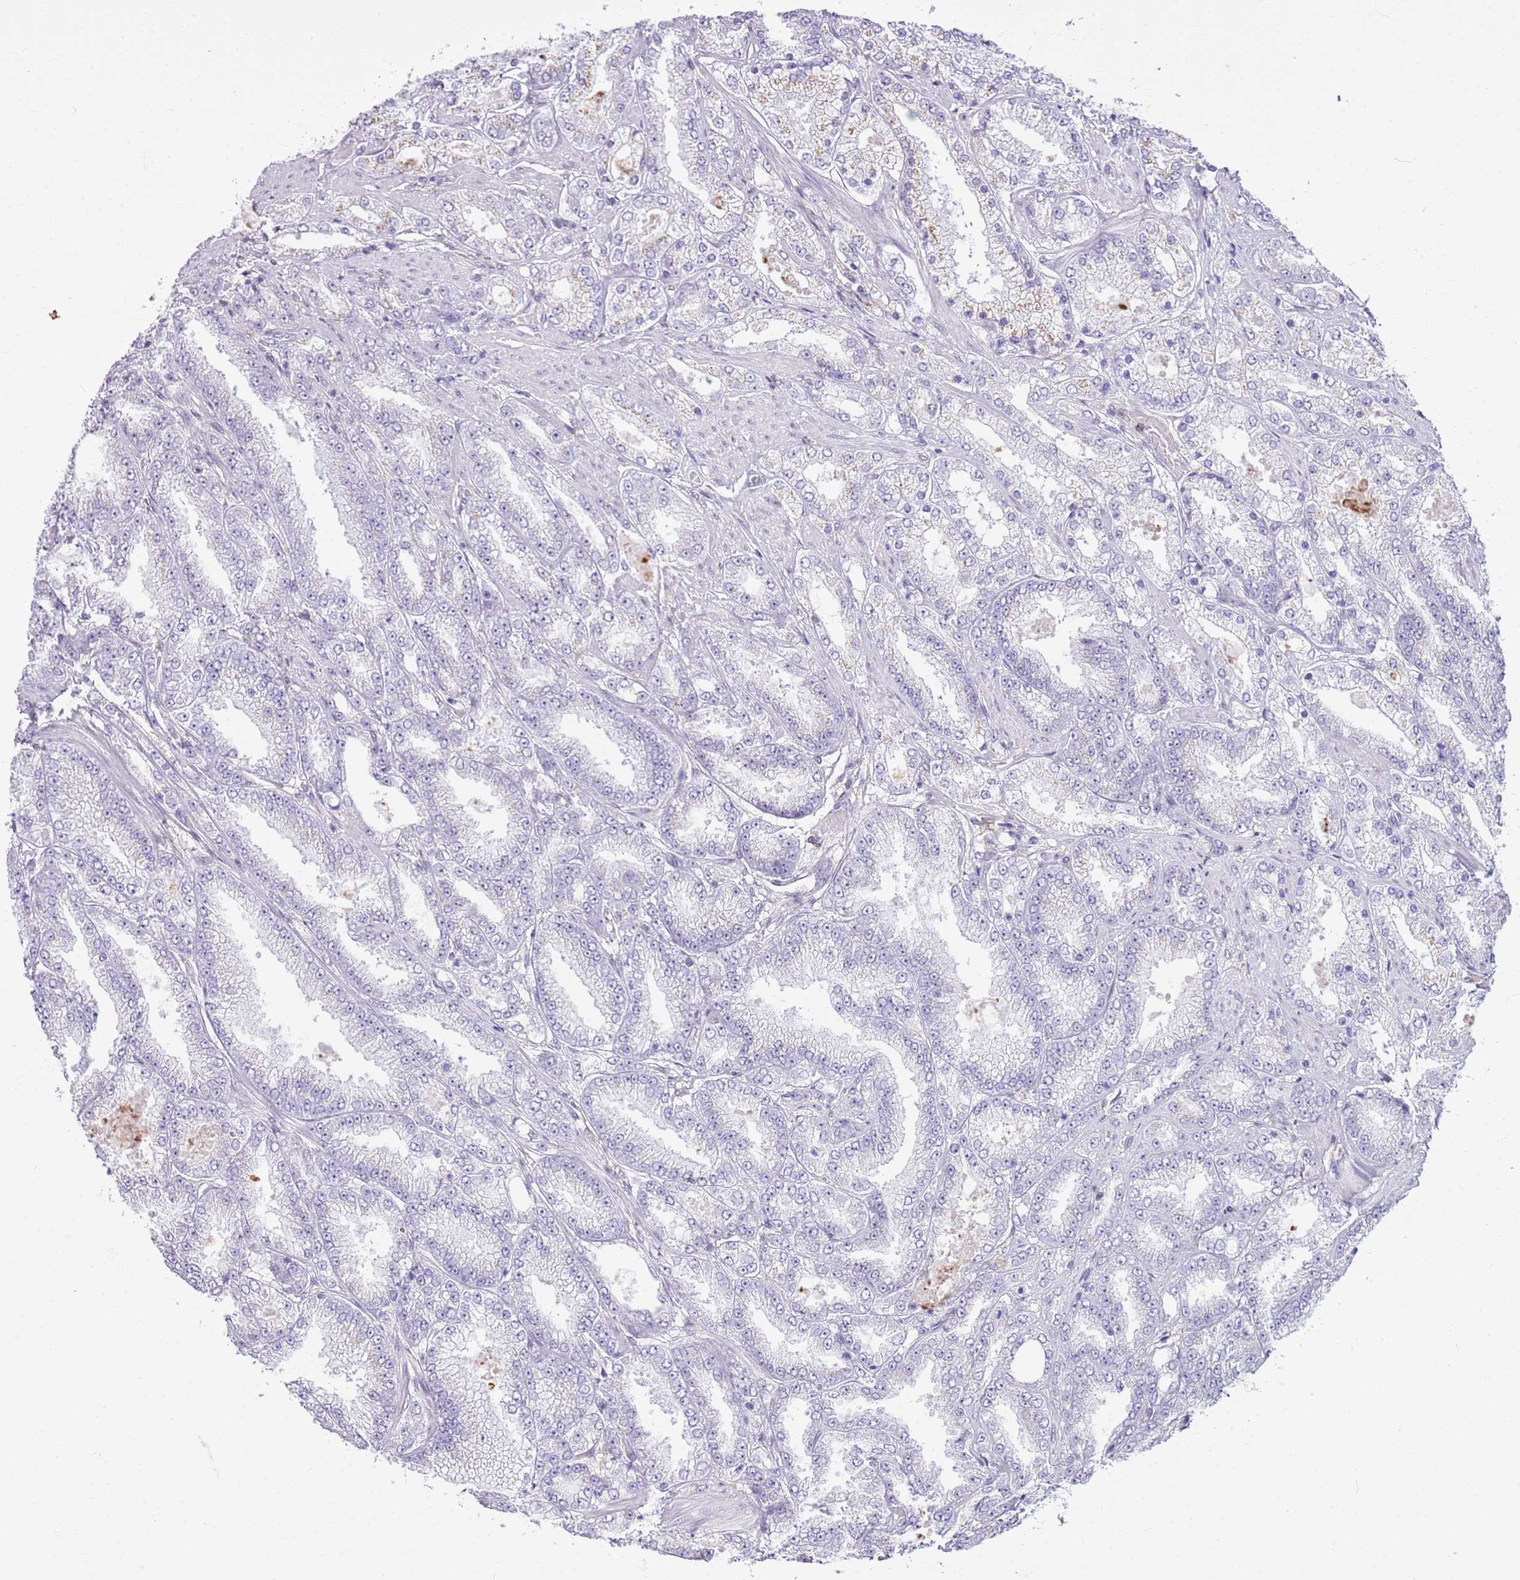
{"staining": {"intensity": "negative", "quantity": "none", "location": "none"}, "tissue": "prostate cancer", "cell_type": "Tumor cells", "image_type": "cancer", "snomed": [{"axis": "morphology", "description": "Adenocarcinoma, High grade"}, {"axis": "topography", "description": "Prostate"}], "caption": "Protein analysis of prostate adenocarcinoma (high-grade) demonstrates no significant expression in tumor cells. The staining is performed using DAB brown chromogen with nuclei counter-stained in using hematoxylin.", "gene": "DHX32", "patient": {"sex": "male", "age": 68}}